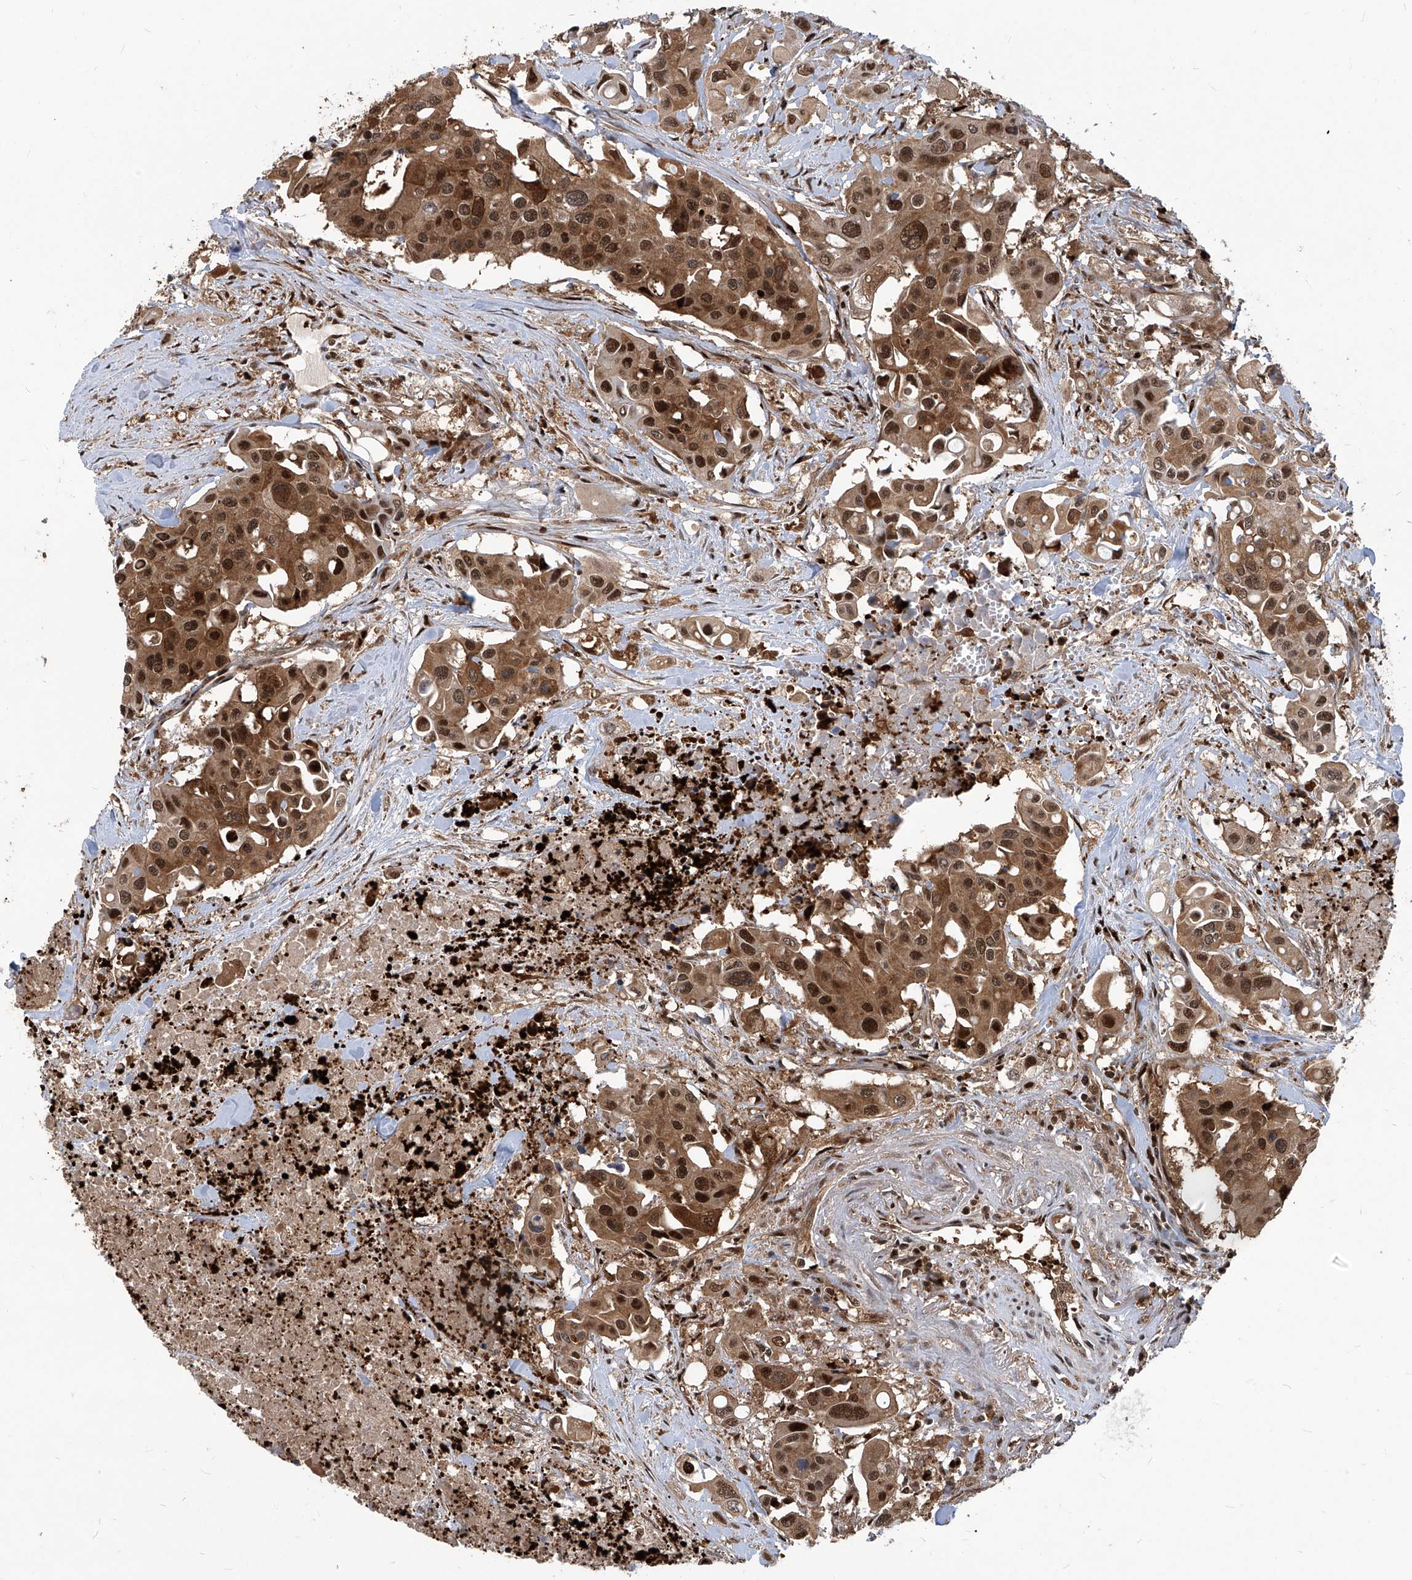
{"staining": {"intensity": "strong", "quantity": ">75%", "location": "cytoplasmic/membranous,nuclear"}, "tissue": "colorectal cancer", "cell_type": "Tumor cells", "image_type": "cancer", "snomed": [{"axis": "morphology", "description": "Adenocarcinoma, NOS"}, {"axis": "topography", "description": "Colon"}], "caption": "A histopathology image showing strong cytoplasmic/membranous and nuclear staining in approximately >75% of tumor cells in colorectal cancer, as visualized by brown immunohistochemical staining.", "gene": "PSMB1", "patient": {"sex": "male", "age": 77}}